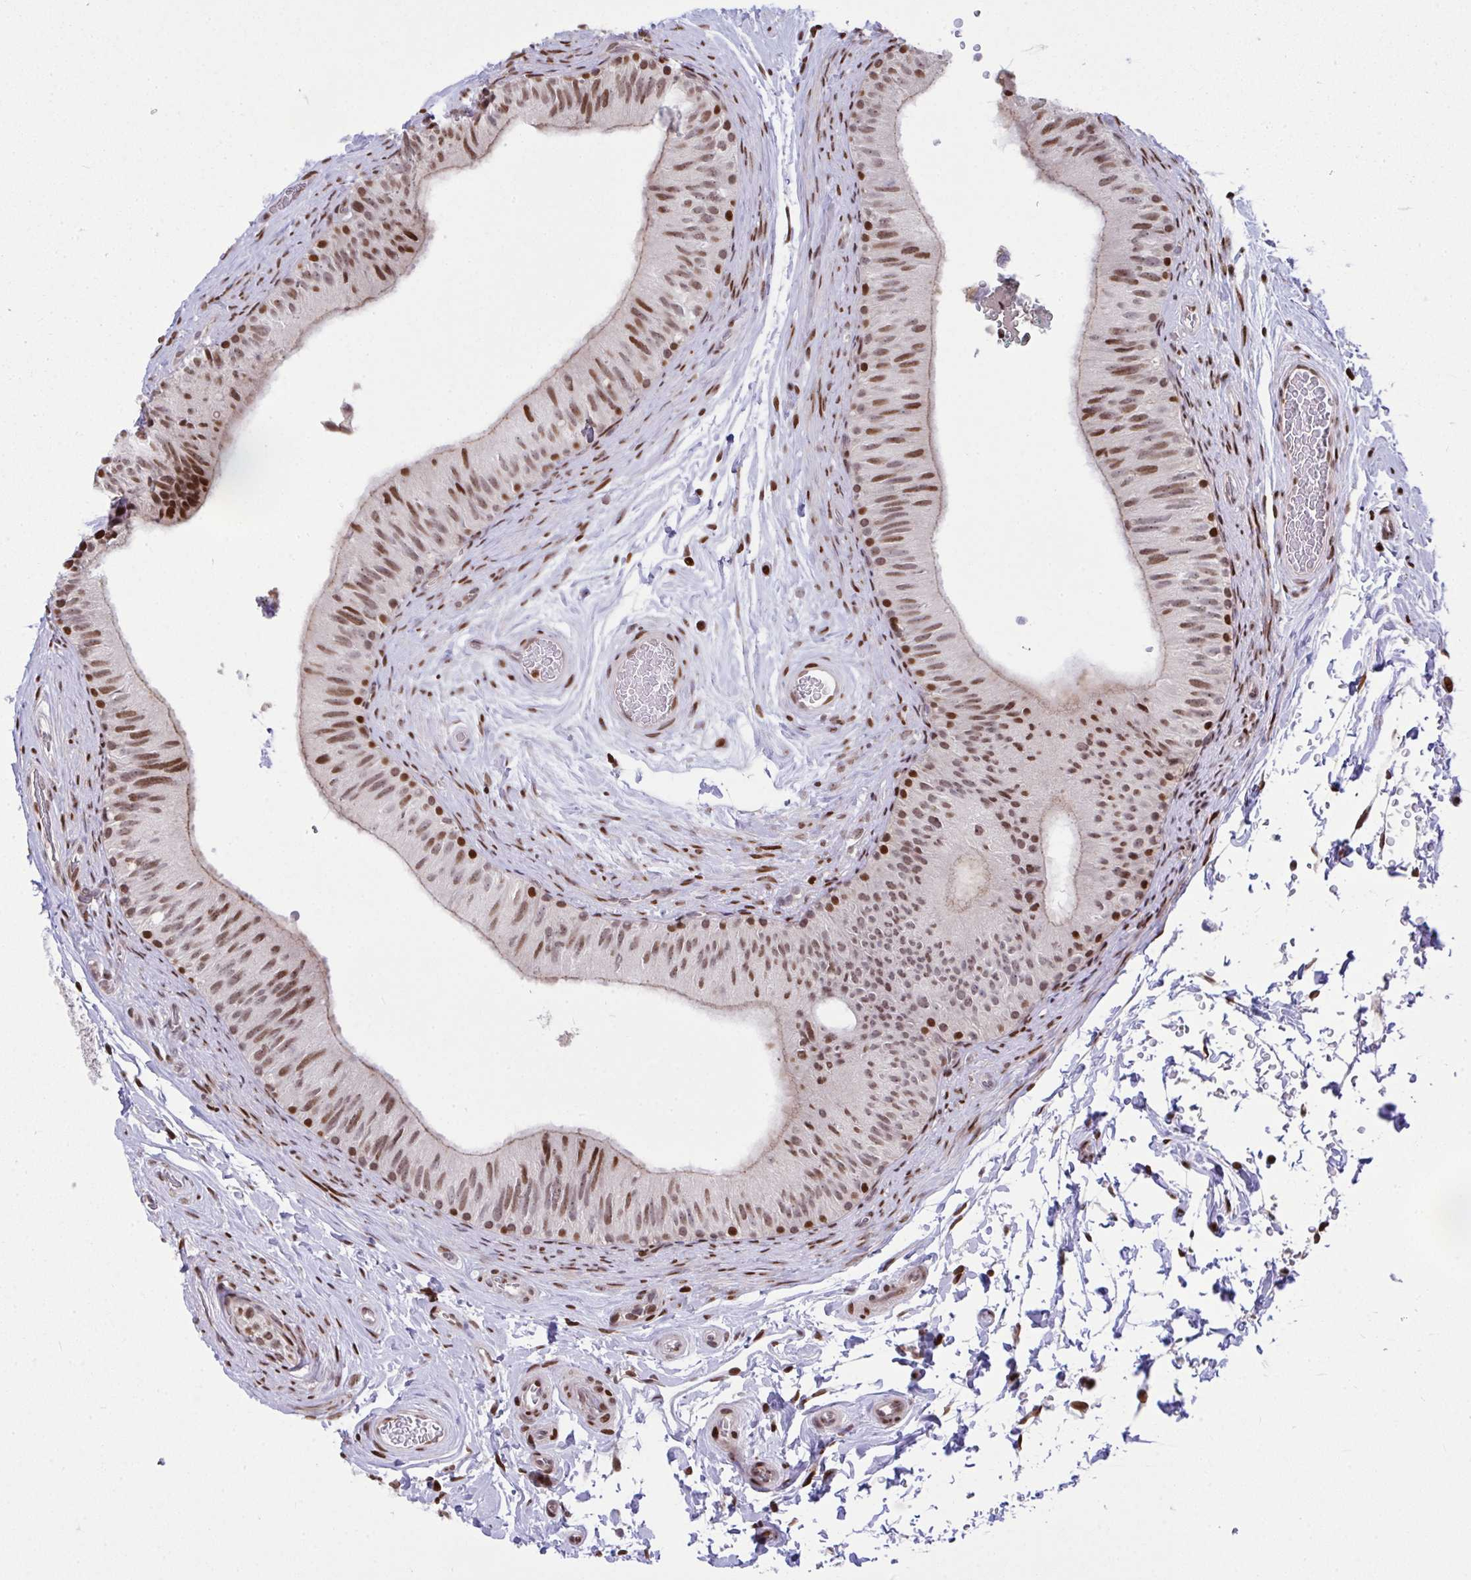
{"staining": {"intensity": "moderate", "quantity": ">75%", "location": "nuclear"}, "tissue": "epididymis", "cell_type": "Glandular cells", "image_type": "normal", "snomed": [{"axis": "morphology", "description": "Normal tissue, NOS"}, {"axis": "topography", "description": "Epididymis, spermatic cord, NOS"}, {"axis": "topography", "description": "Epididymis"}], "caption": "DAB (3,3'-diaminobenzidine) immunohistochemical staining of unremarkable human epididymis reveals moderate nuclear protein staining in about >75% of glandular cells. The staining was performed using DAB (3,3'-diaminobenzidine) to visualize the protein expression in brown, while the nuclei were stained in blue with hematoxylin (Magnification: 20x).", "gene": "RAPGEF5", "patient": {"sex": "male", "age": 31}}